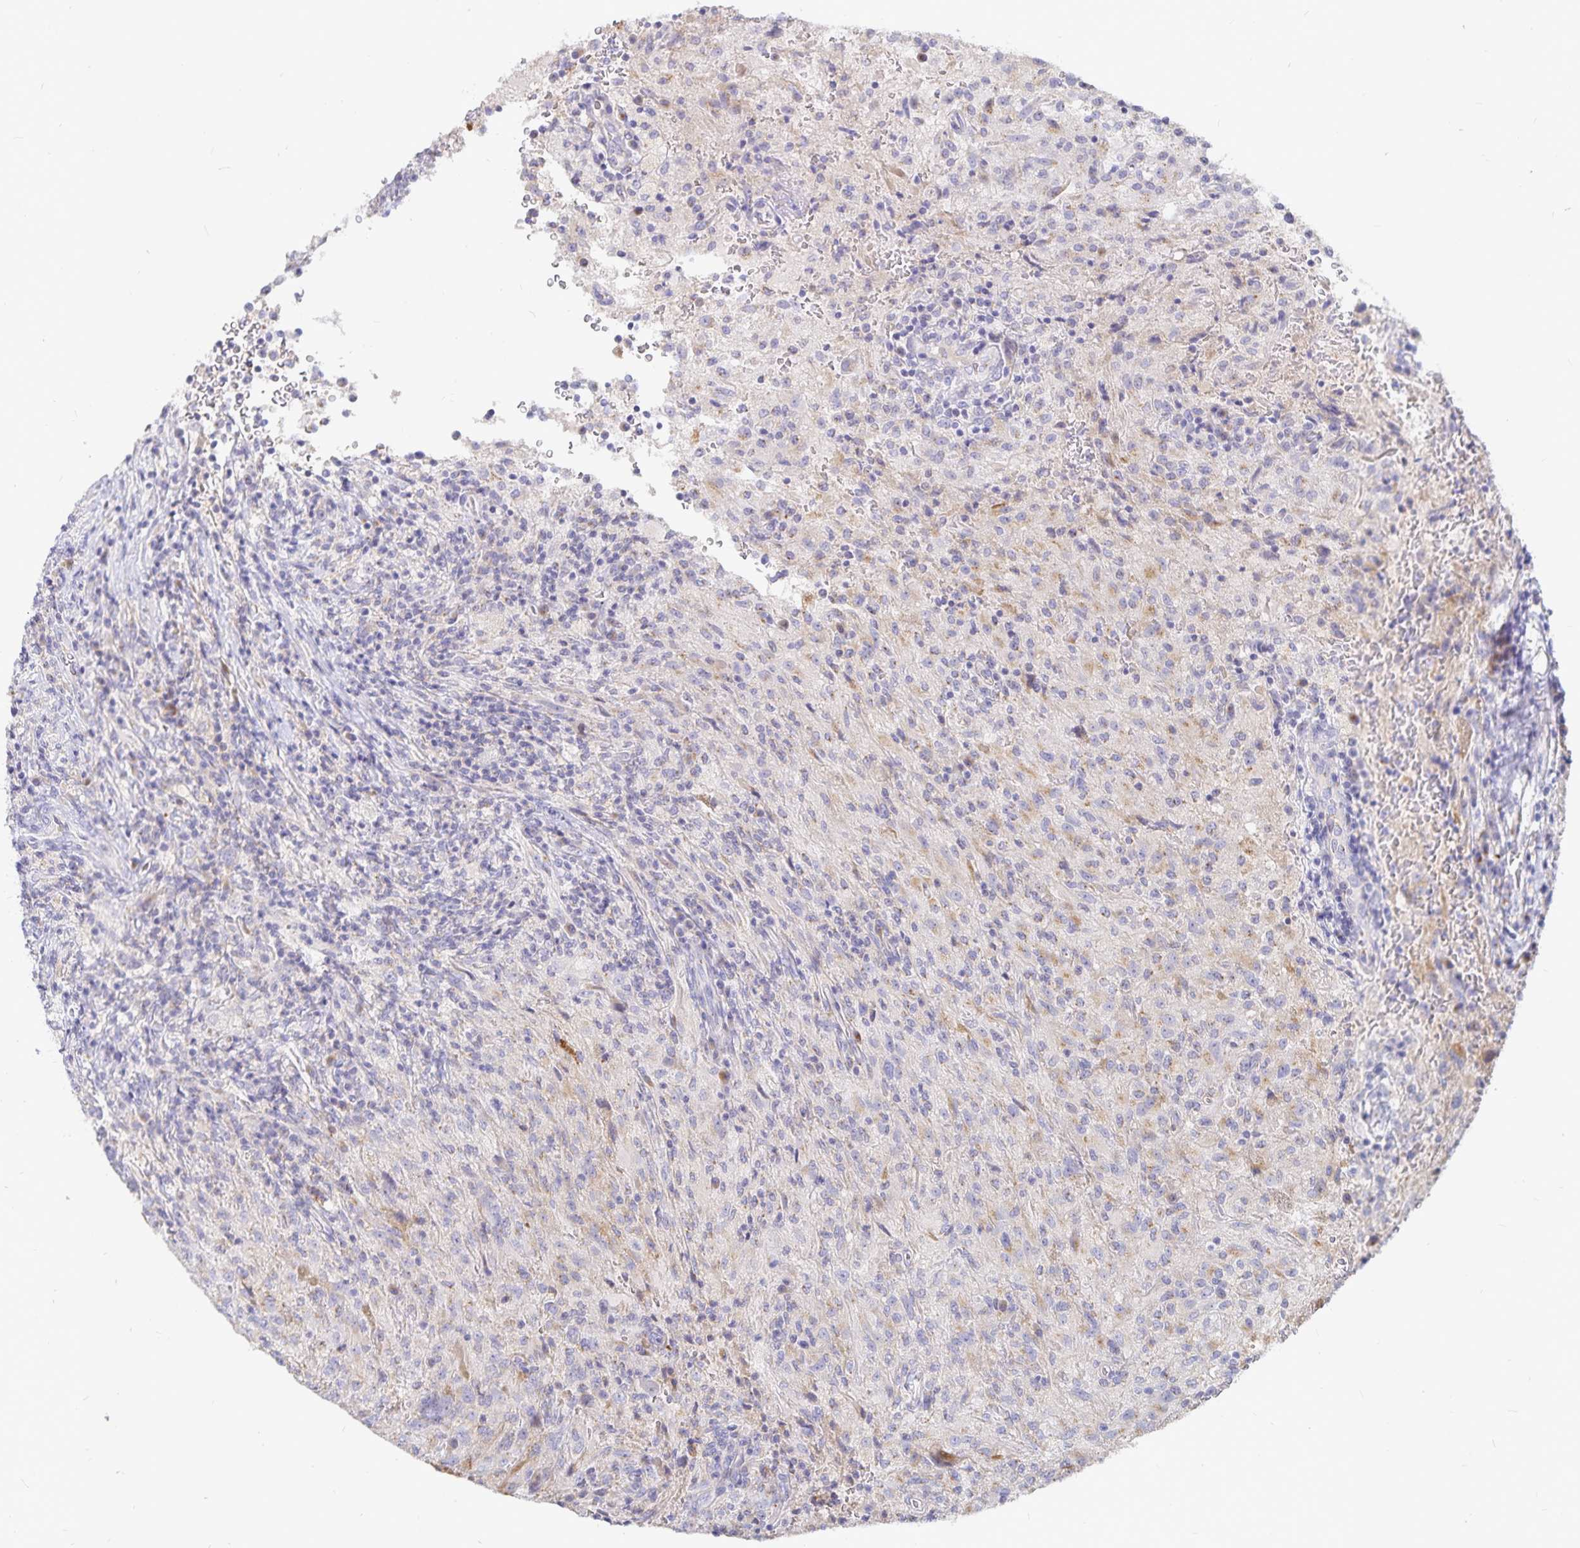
{"staining": {"intensity": "weak", "quantity": "<25%", "location": "cytoplasmic/membranous"}, "tissue": "glioma", "cell_type": "Tumor cells", "image_type": "cancer", "snomed": [{"axis": "morphology", "description": "Glioma, malignant, High grade"}, {"axis": "topography", "description": "Brain"}], "caption": "There is no significant staining in tumor cells of glioma.", "gene": "PKHD1", "patient": {"sex": "male", "age": 68}}